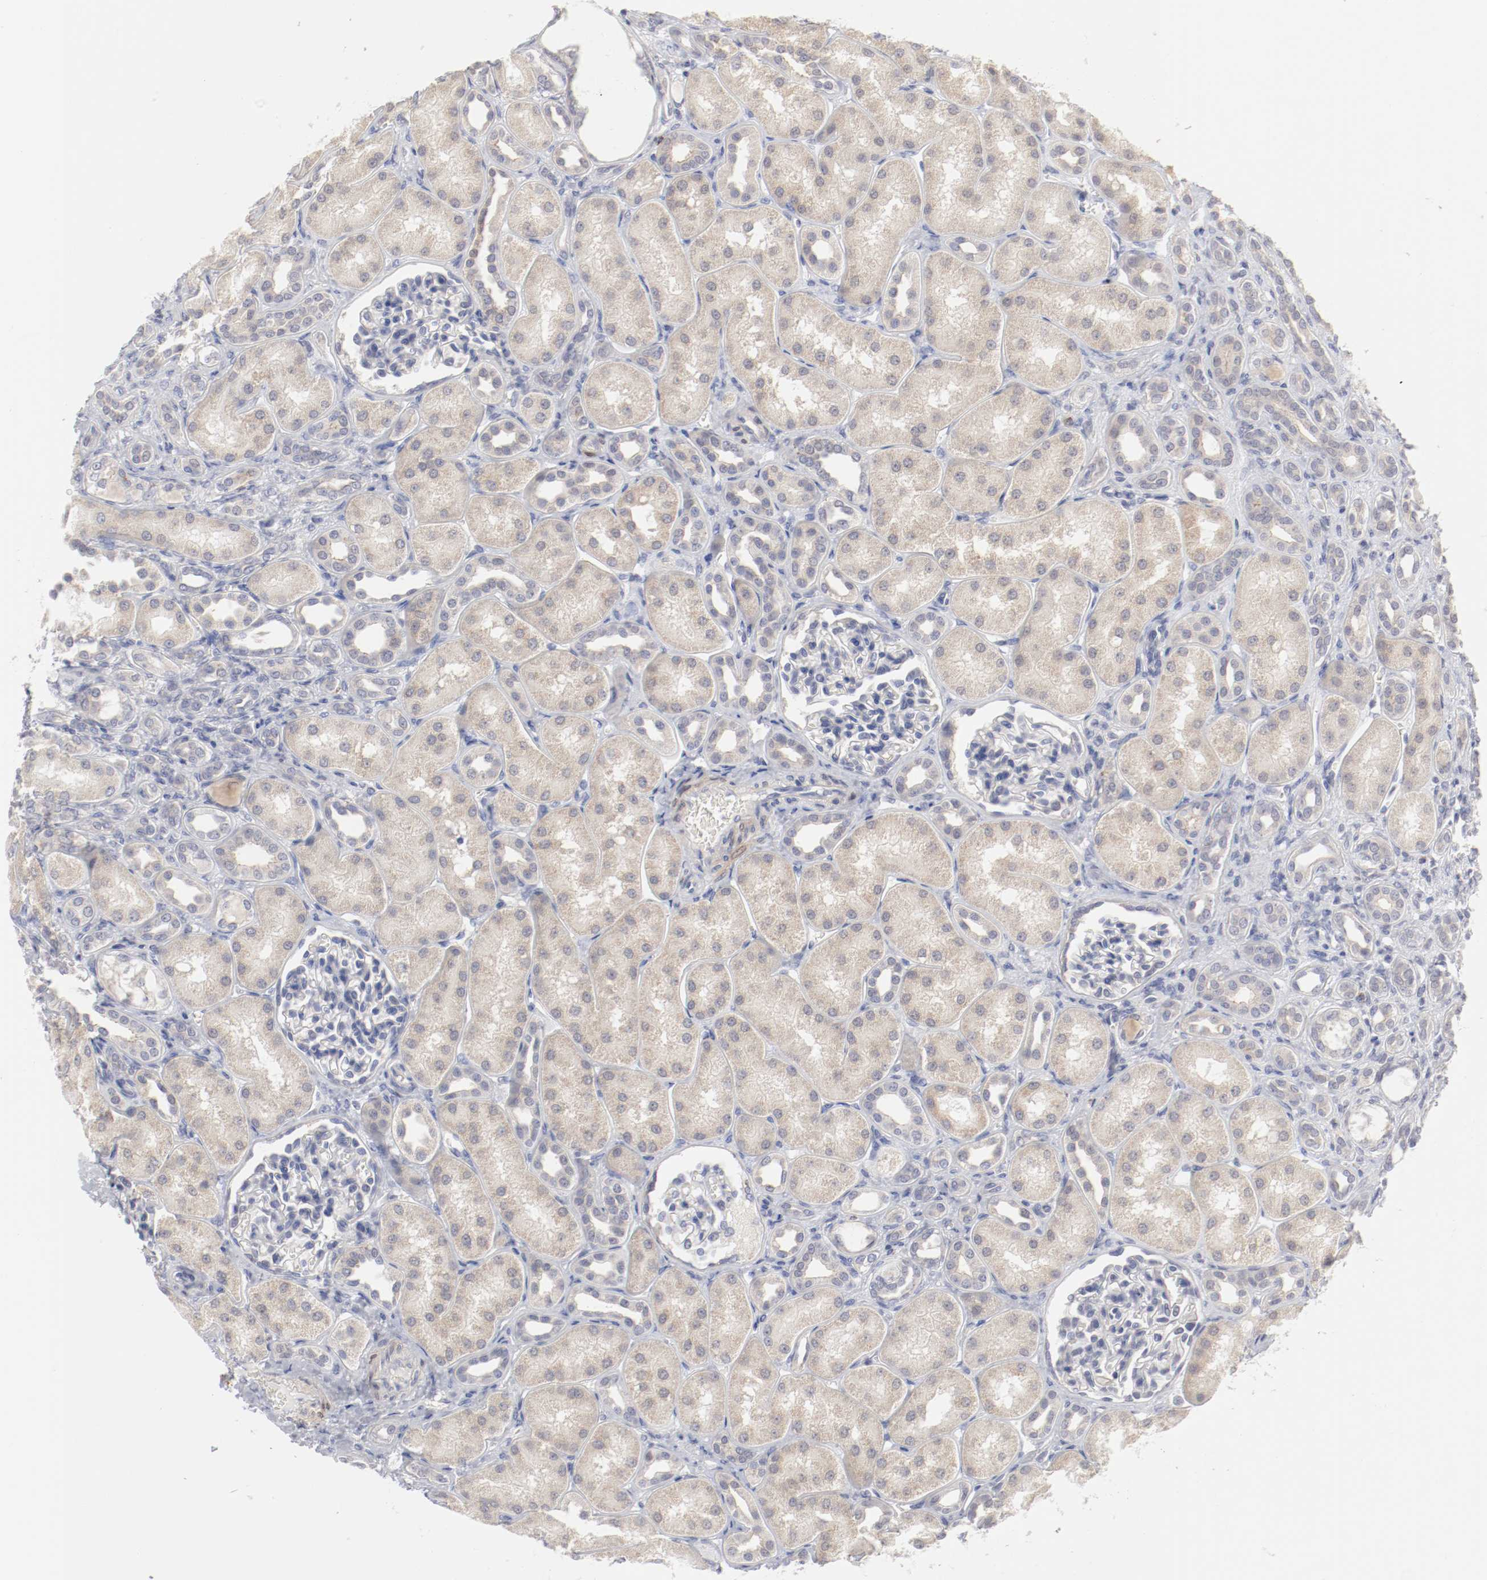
{"staining": {"intensity": "negative", "quantity": "none", "location": "none"}, "tissue": "kidney", "cell_type": "Cells in glomeruli", "image_type": "normal", "snomed": [{"axis": "morphology", "description": "Normal tissue, NOS"}, {"axis": "topography", "description": "Kidney"}], "caption": "High power microscopy micrograph of an immunohistochemistry micrograph of unremarkable kidney, revealing no significant expression in cells in glomeruli.", "gene": "SH3BGR", "patient": {"sex": "male", "age": 7}}